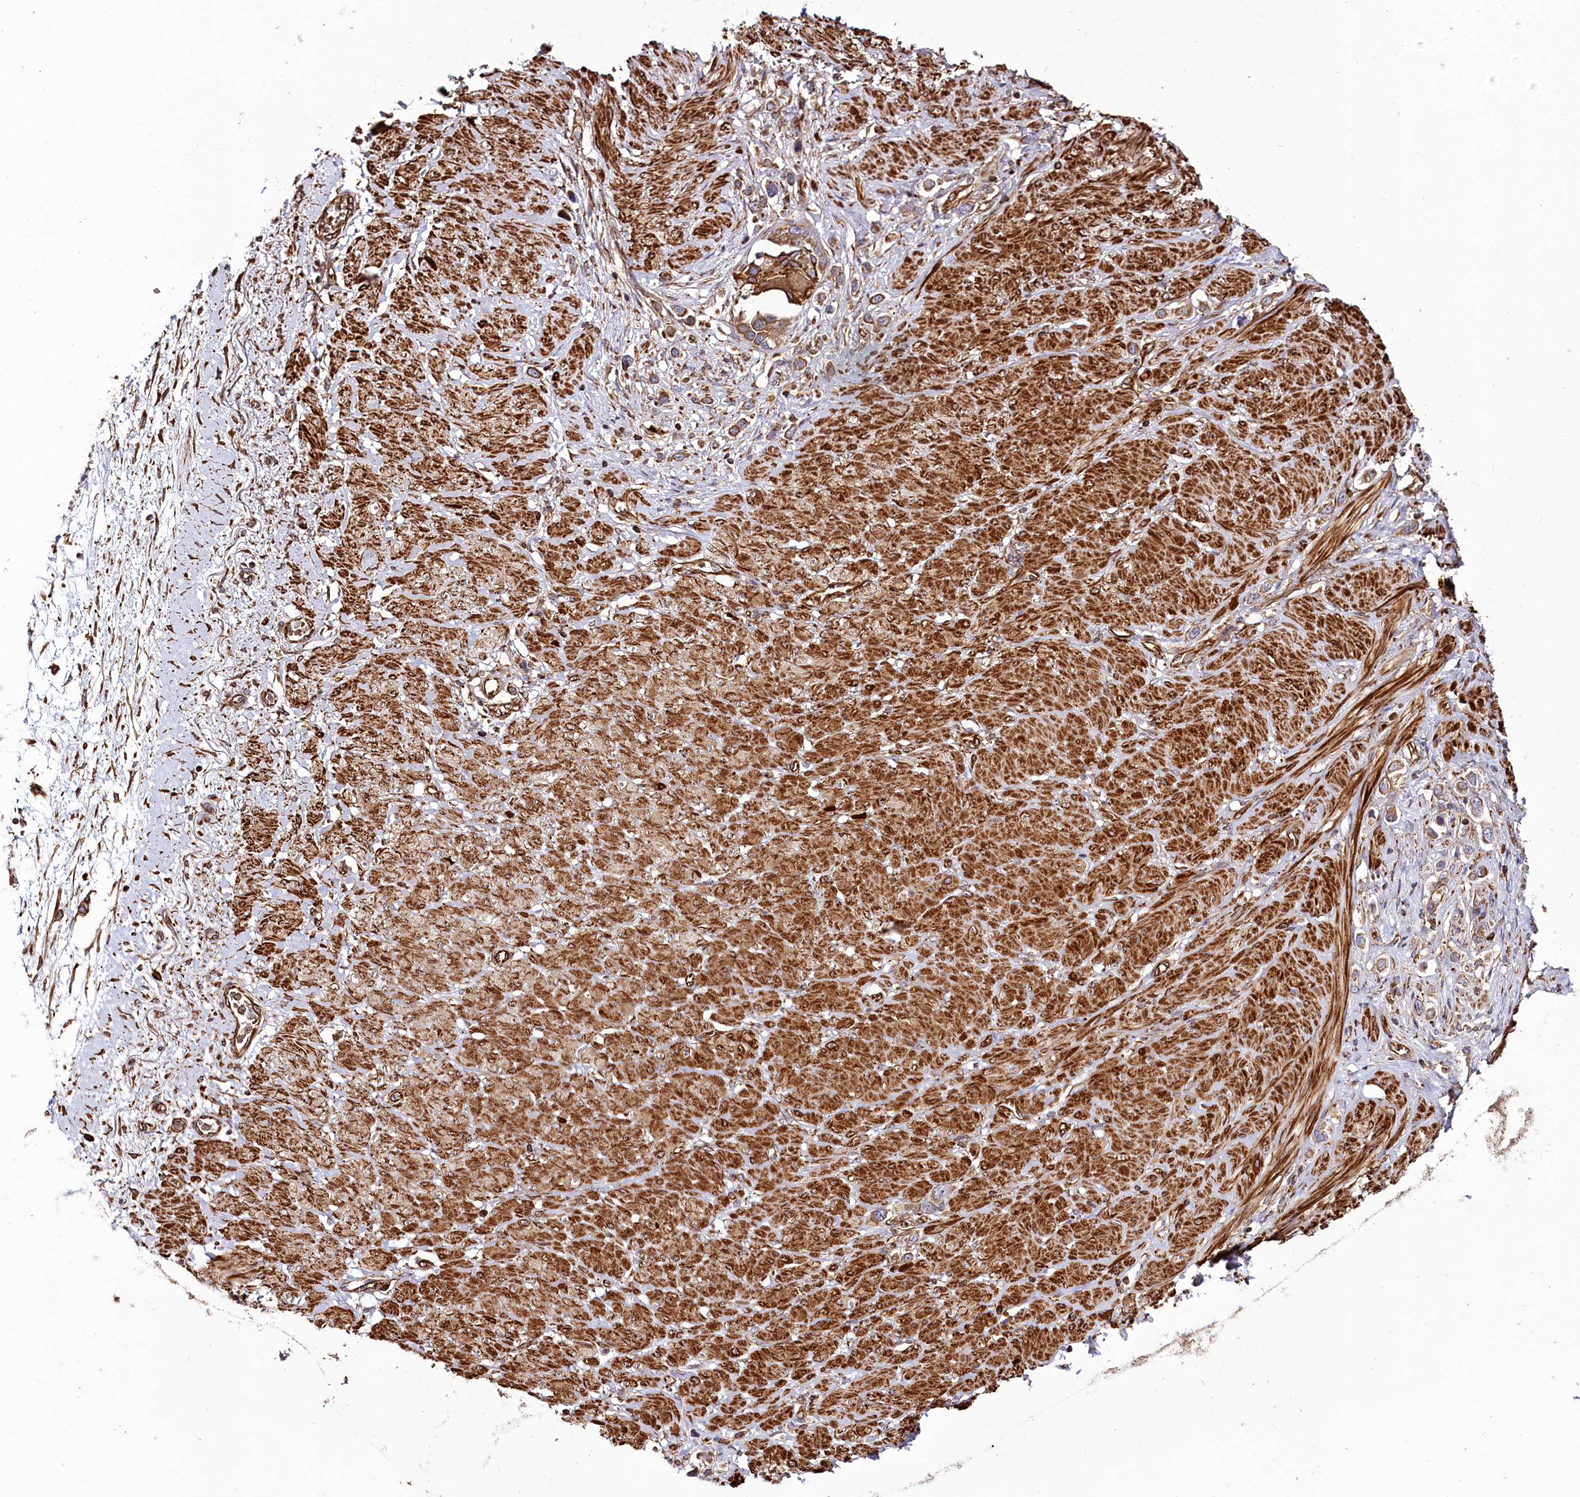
{"staining": {"intensity": "moderate", "quantity": ">75%", "location": "cytoplasmic/membranous"}, "tissue": "stomach cancer", "cell_type": "Tumor cells", "image_type": "cancer", "snomed": [{"axis": "morphology", "description": "Adenocarcinoma, NOS"}, {"axis": "topography", "description": "Stomach"}], "caption": "Immunohistochemistry (IHC) micrograph of neoplastic tissue: human stomach cancer (adenocarcinoma) stained using IHC exhibits medium levels of moderate protein expression localized specifically in the cytoplasmic/membranous of tumor cells, appearing as a cytoplasmic/membranous brown color.", "gene": "THUMPD3", "patient": {"sex": "female", "age": 65}}